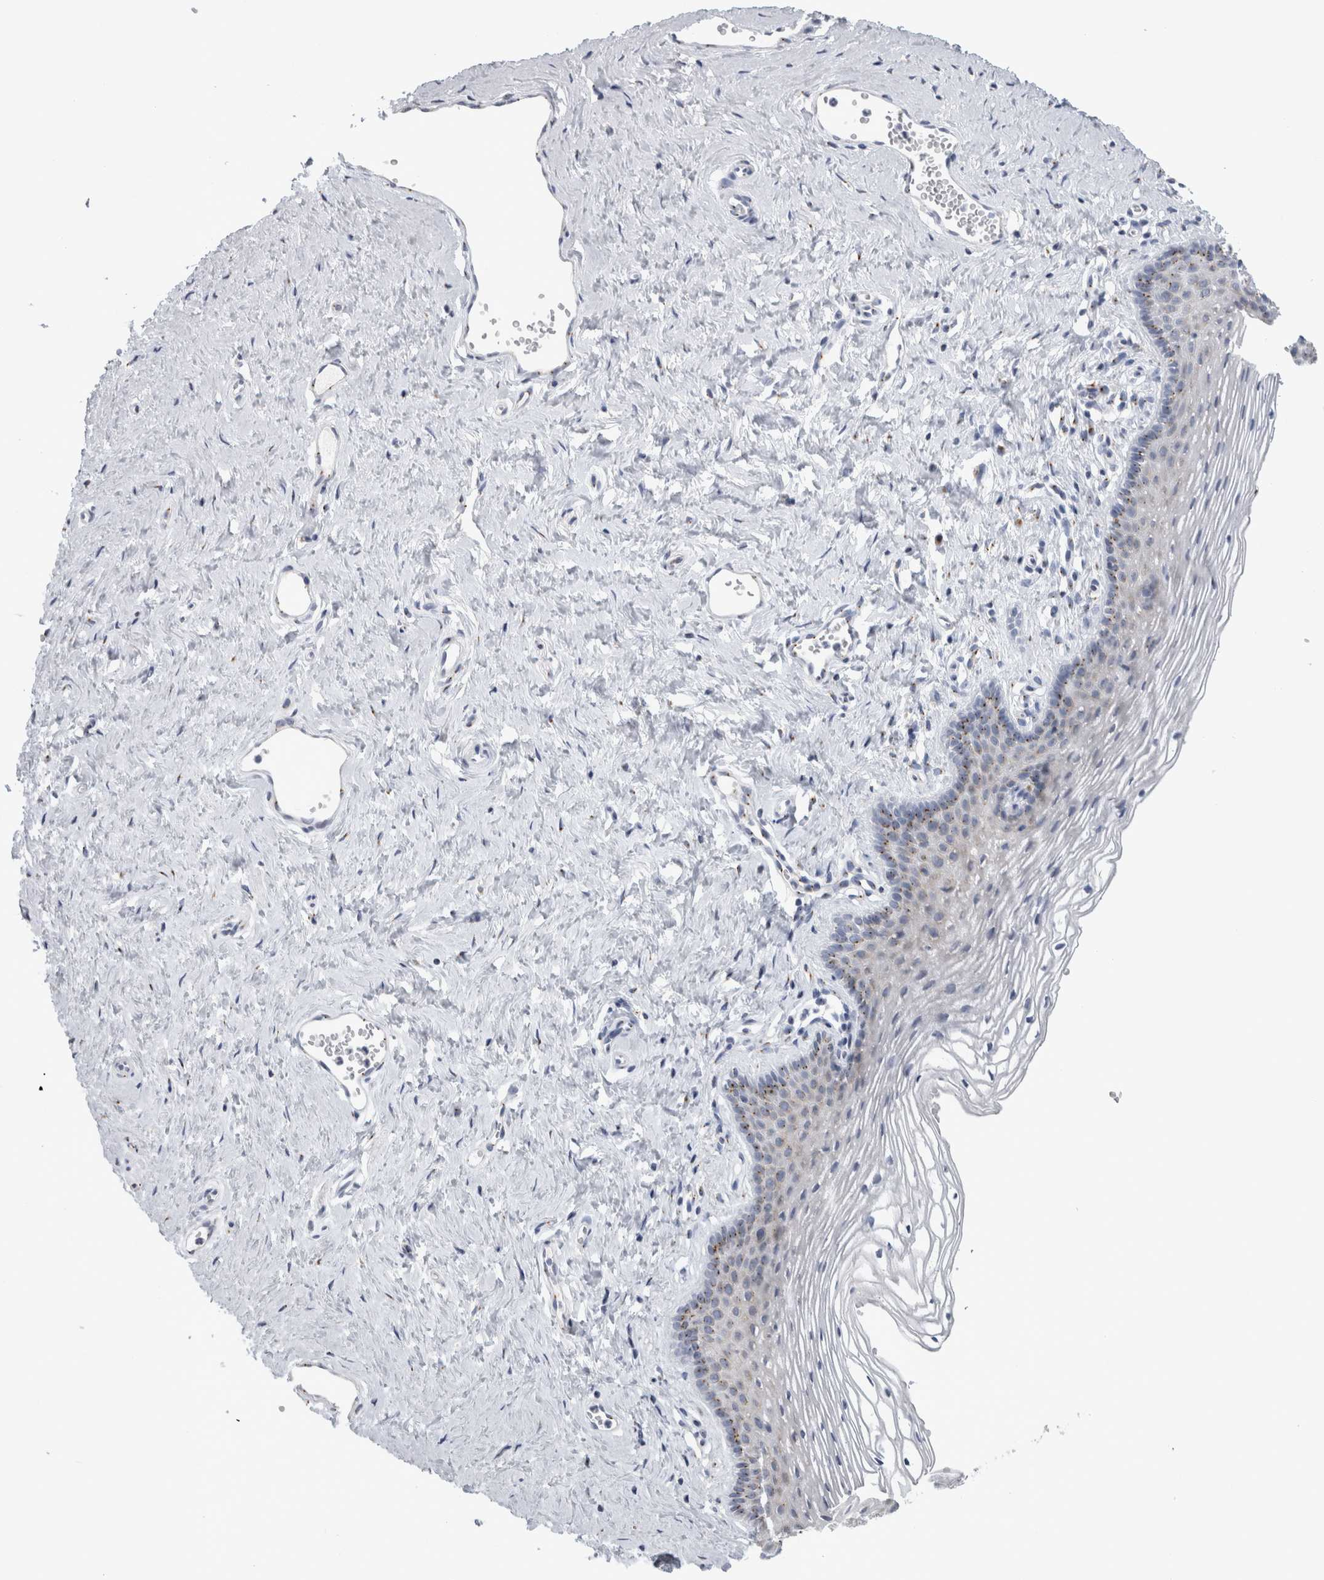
{"staining": {"intensity": "moderate", "quantity": "<25%", "location": "cytoplasmic/membranous"}, "tissue": "vagina", "cell_type": "Squamous epithelial cells", "image_type": "normal", "snomed": [{"axis": "morphology", "description": "Normal tissue, NOS"}, {"axis": "topography", "description": "Vagina"}], "caption": "The photomicrograph reveals staining of benign vagina, revealing moderate cytoplasmic/membranous protein staining (brown color) within squamous epithelial cells.", "gene": "AKAP9", "patient": {"sex": "female", "age": 32}}